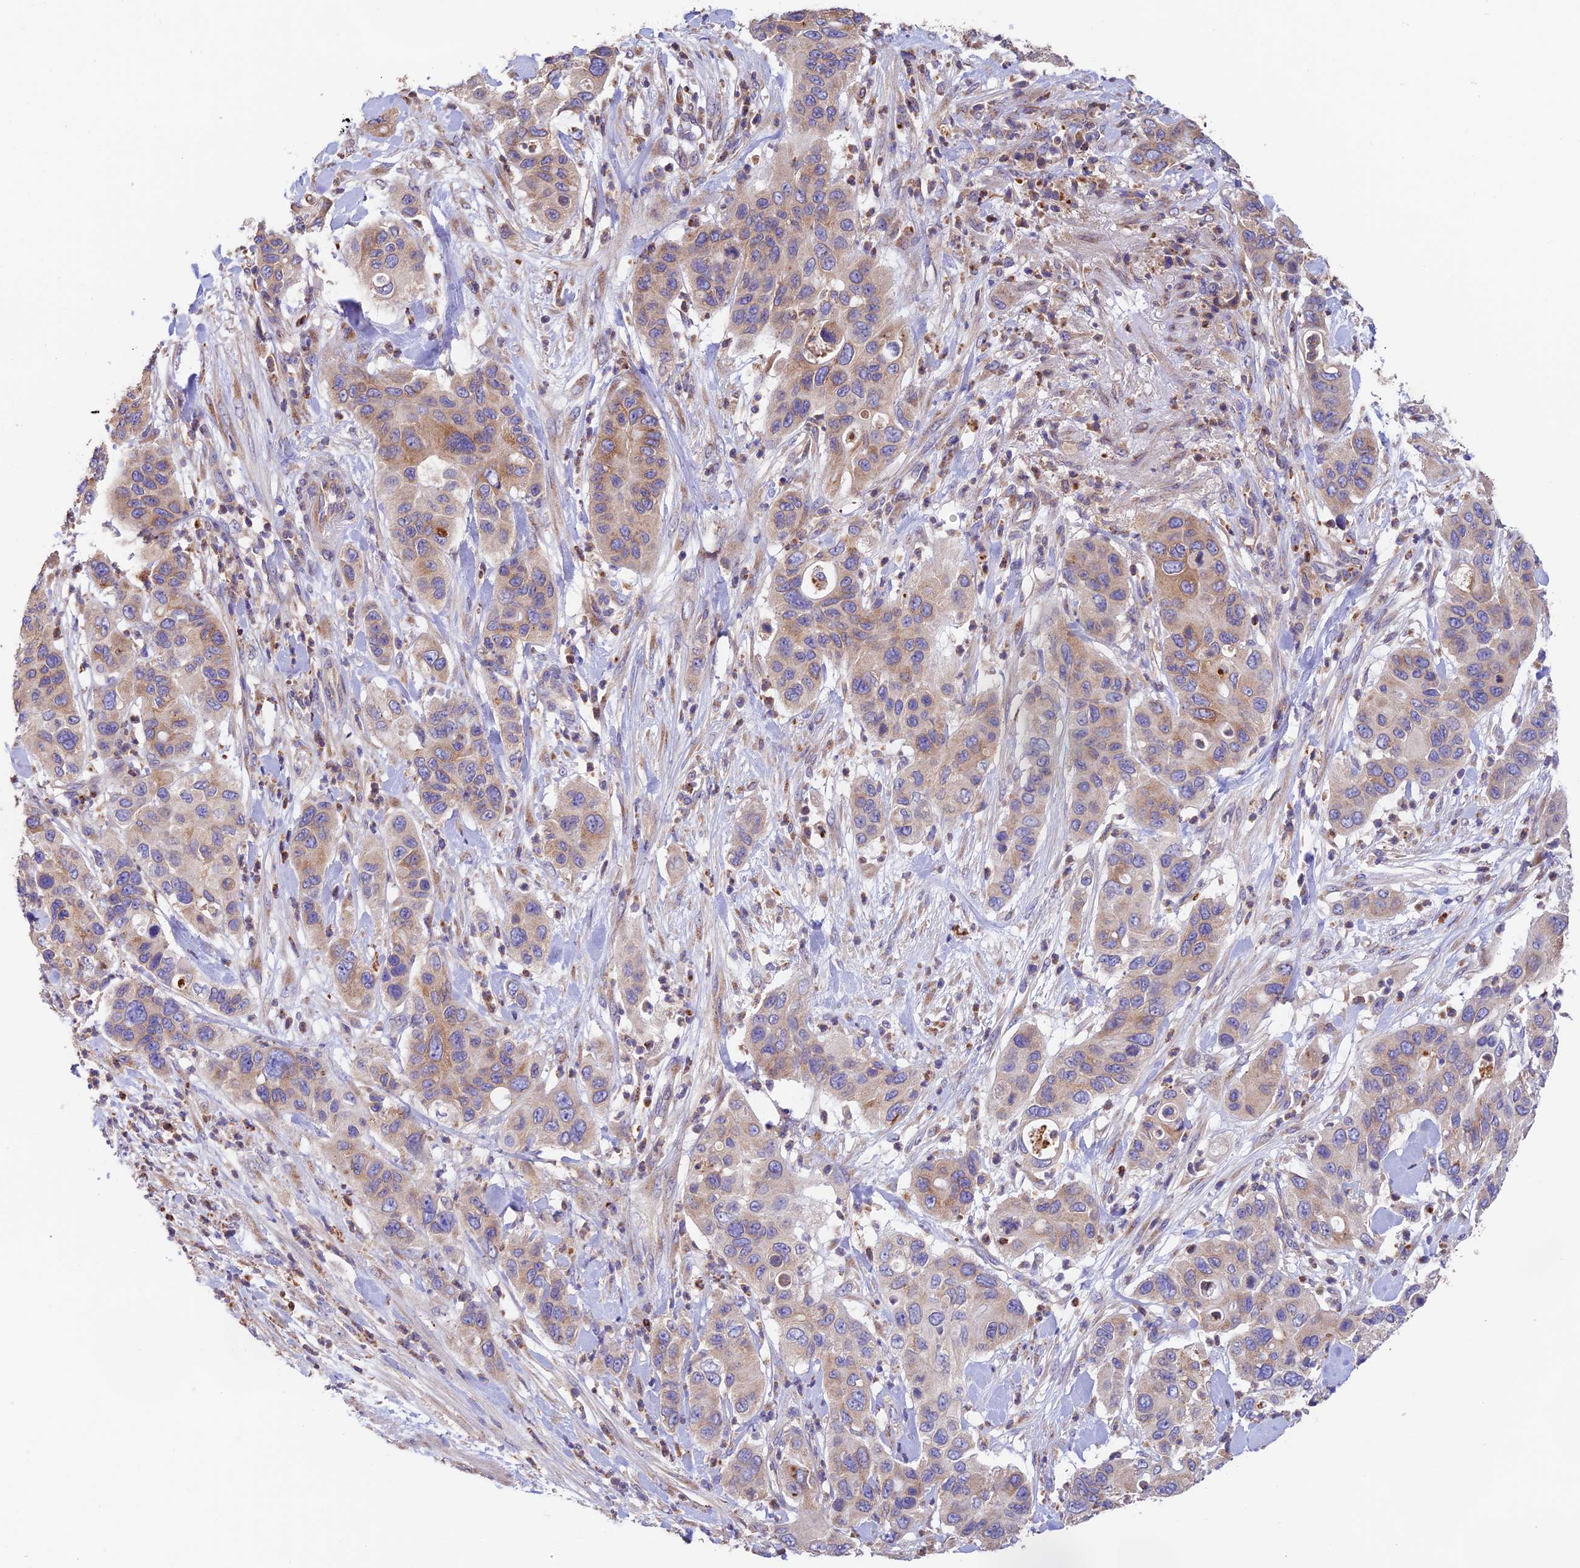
{"staining": {"intensity": "moderate", "quantity": "<25%", "location": "cytoplasmic/membranous"}, "tissue": "pancreatic cancer", "cell_type": "Tumor cells", "image_type": "cancer", "snomed": [{"axis": "morphology", "description": "Adenocarcinoma, NOS"}, {"axis": "topography", "description": "Pancreas"}], "caption": "About <25% of tumor cells in adenocarcinoma (pancreatic) display moderate cytoplasmic/membranous protein positivity as visualized by brown immunohistochemical staining.", "gene": "EMC3", "patient": {"sex": "female", "age": 71}}